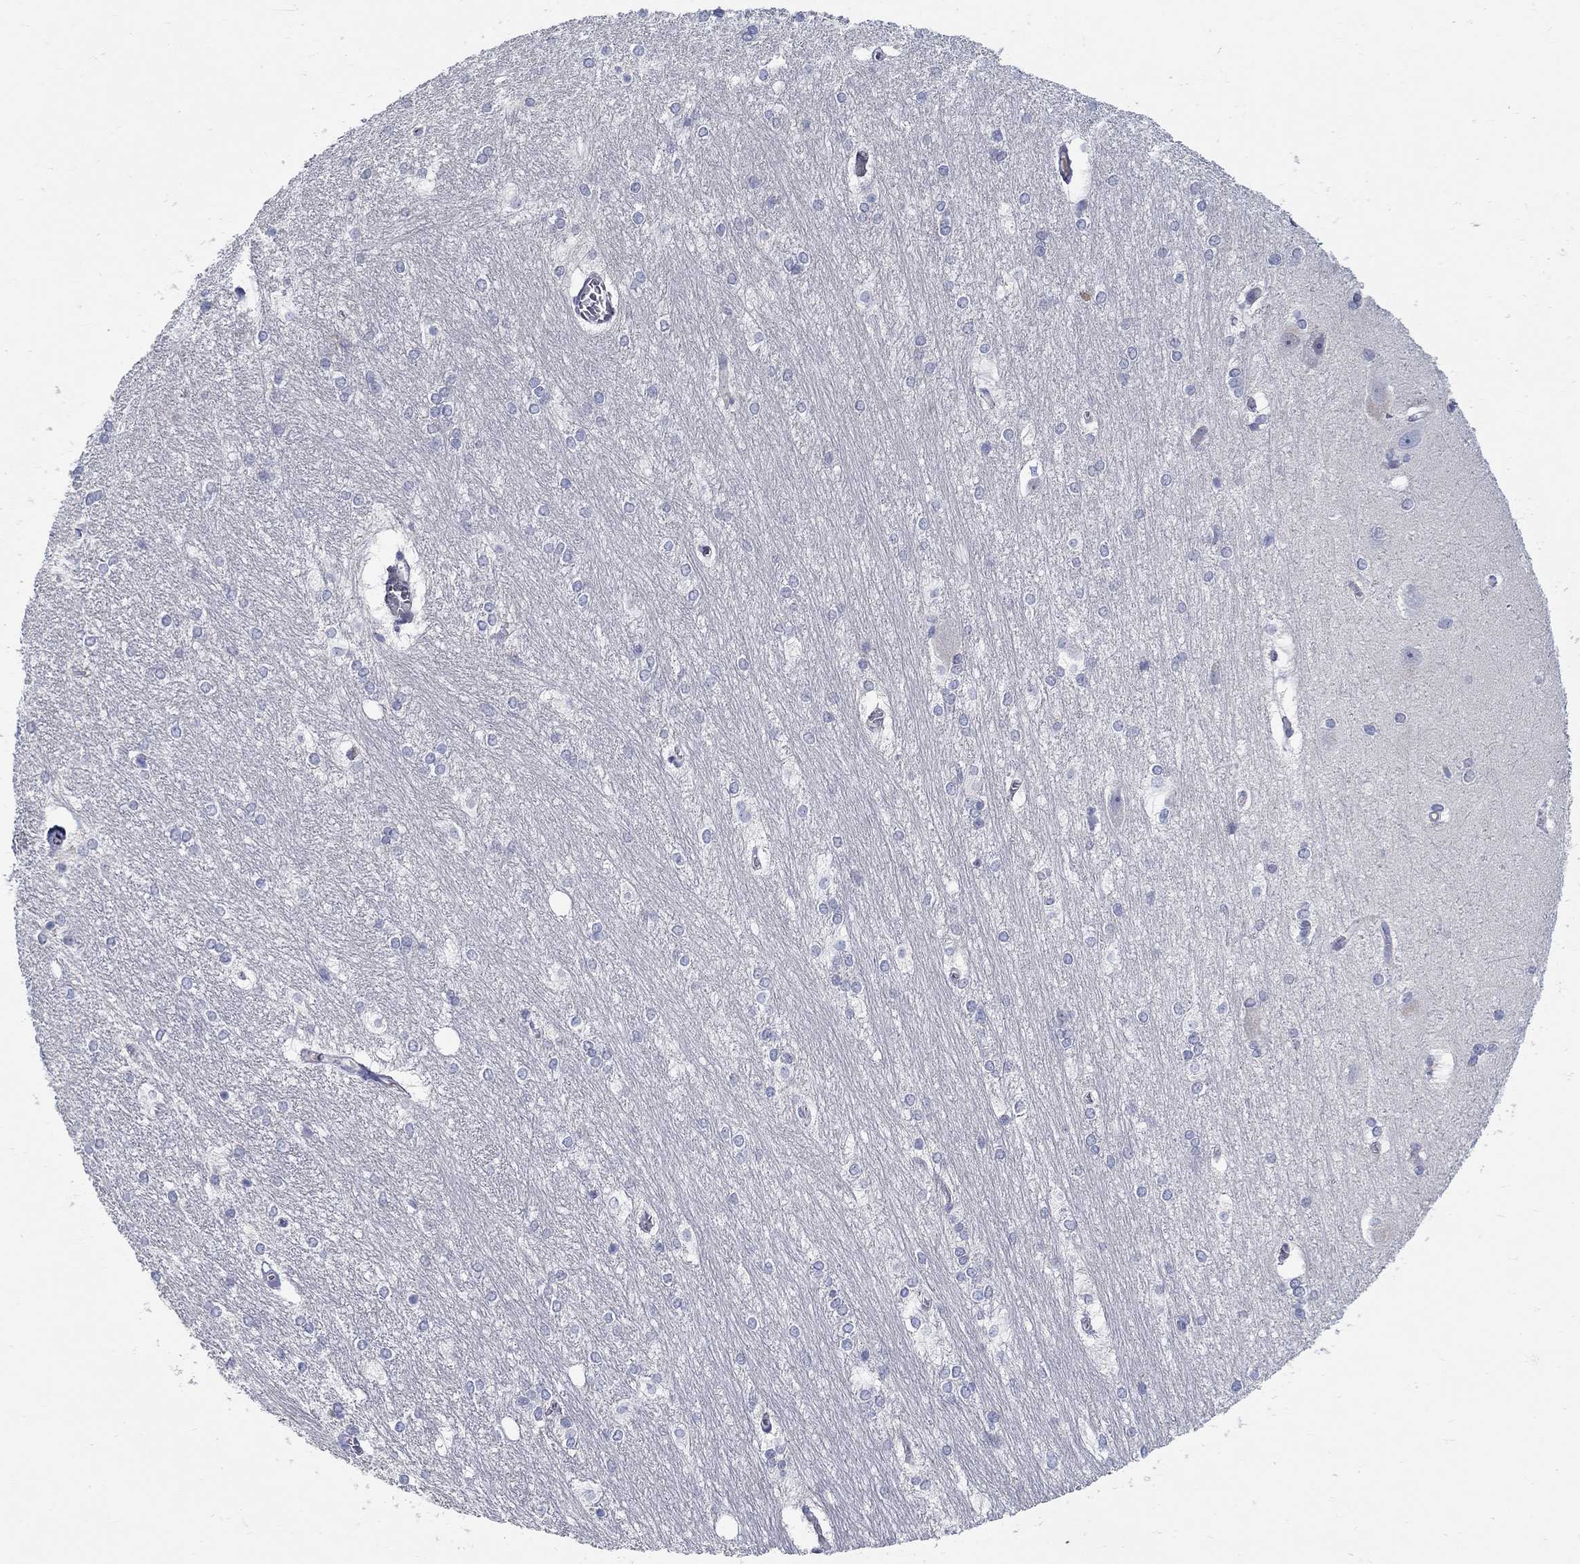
{"staining": {"intensity": "negative", "quantity": "none", "location": "none"}, "tissue": "hippocampus", "cell_type": "Glial cells", "image_type": "normal", "snomed": [{"axis": "morphology", "description": "Normal tissue, NOS"}, {"axis": "topography", "description": "Cerebral cortex"}, {"axis": "topography", "description": "Hippocampus"}], "caption": "DAB (3,3'-diaminobenzidine) immunohistochemical staining of normal hippocampus displays no significant positivity in glial cells.", "gene": "C16orf46", "patient": {"sex": "female", "age": 19}}